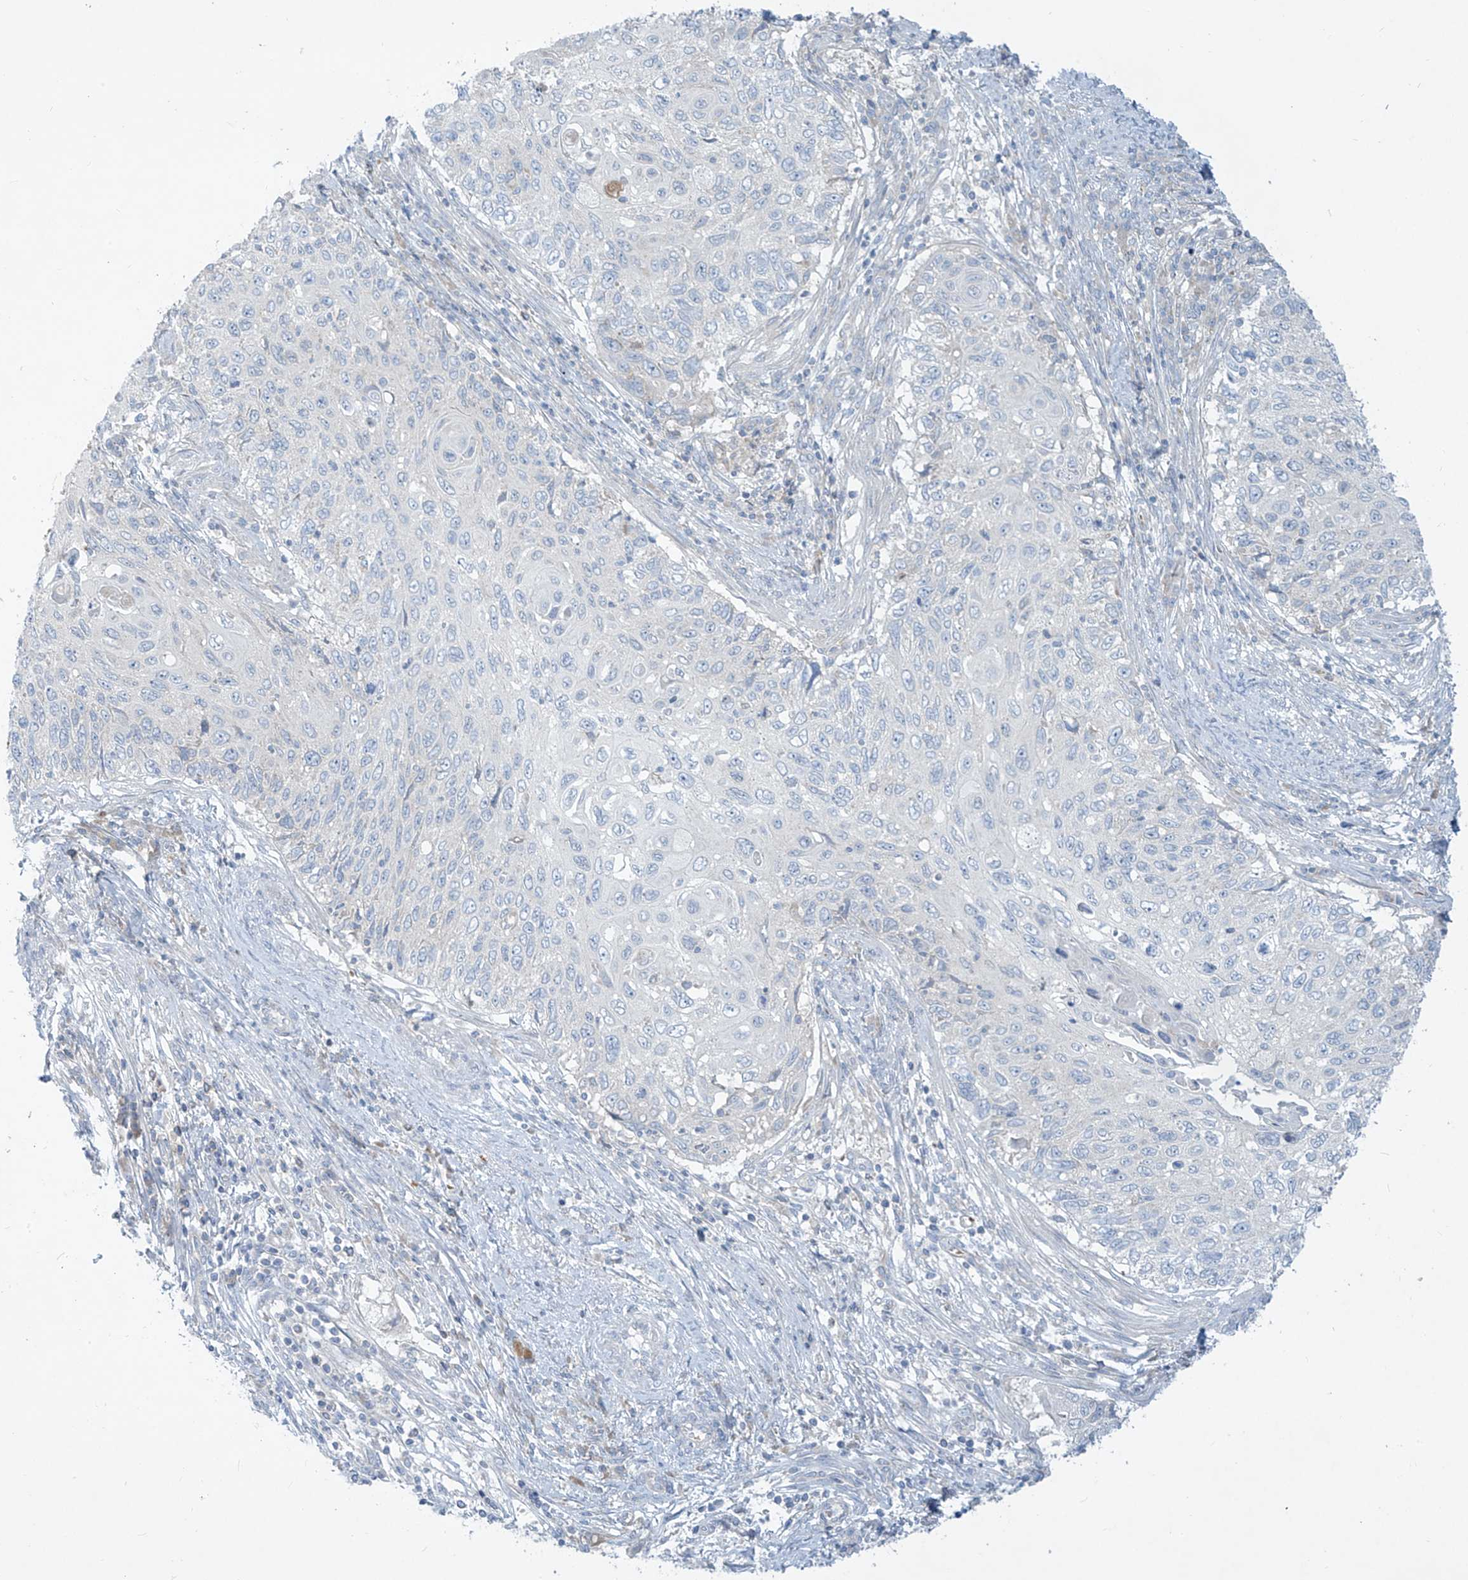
{"staining": {"intensity": "negative", "quantity": "none", "location": "none"}, "tissue": "cervical cancer", "cell_type": "Tumor cells", "image_type": "cancer", "snomed": [{"axis": "morphology", "description": "Squamous cell carcinoma, NOS"}, {"axis": "topography", "description": "Cervix"}], "caption": "Immunohistochemical staining of cervical cancer displays no significant staining in tumor cells. (DAB (3,3'-diaminobenzidine) immunohistochemistry with hematoxylin counter stain).", "gene": "DGKQ", "patient": {"sex": "female", "age": 70}}